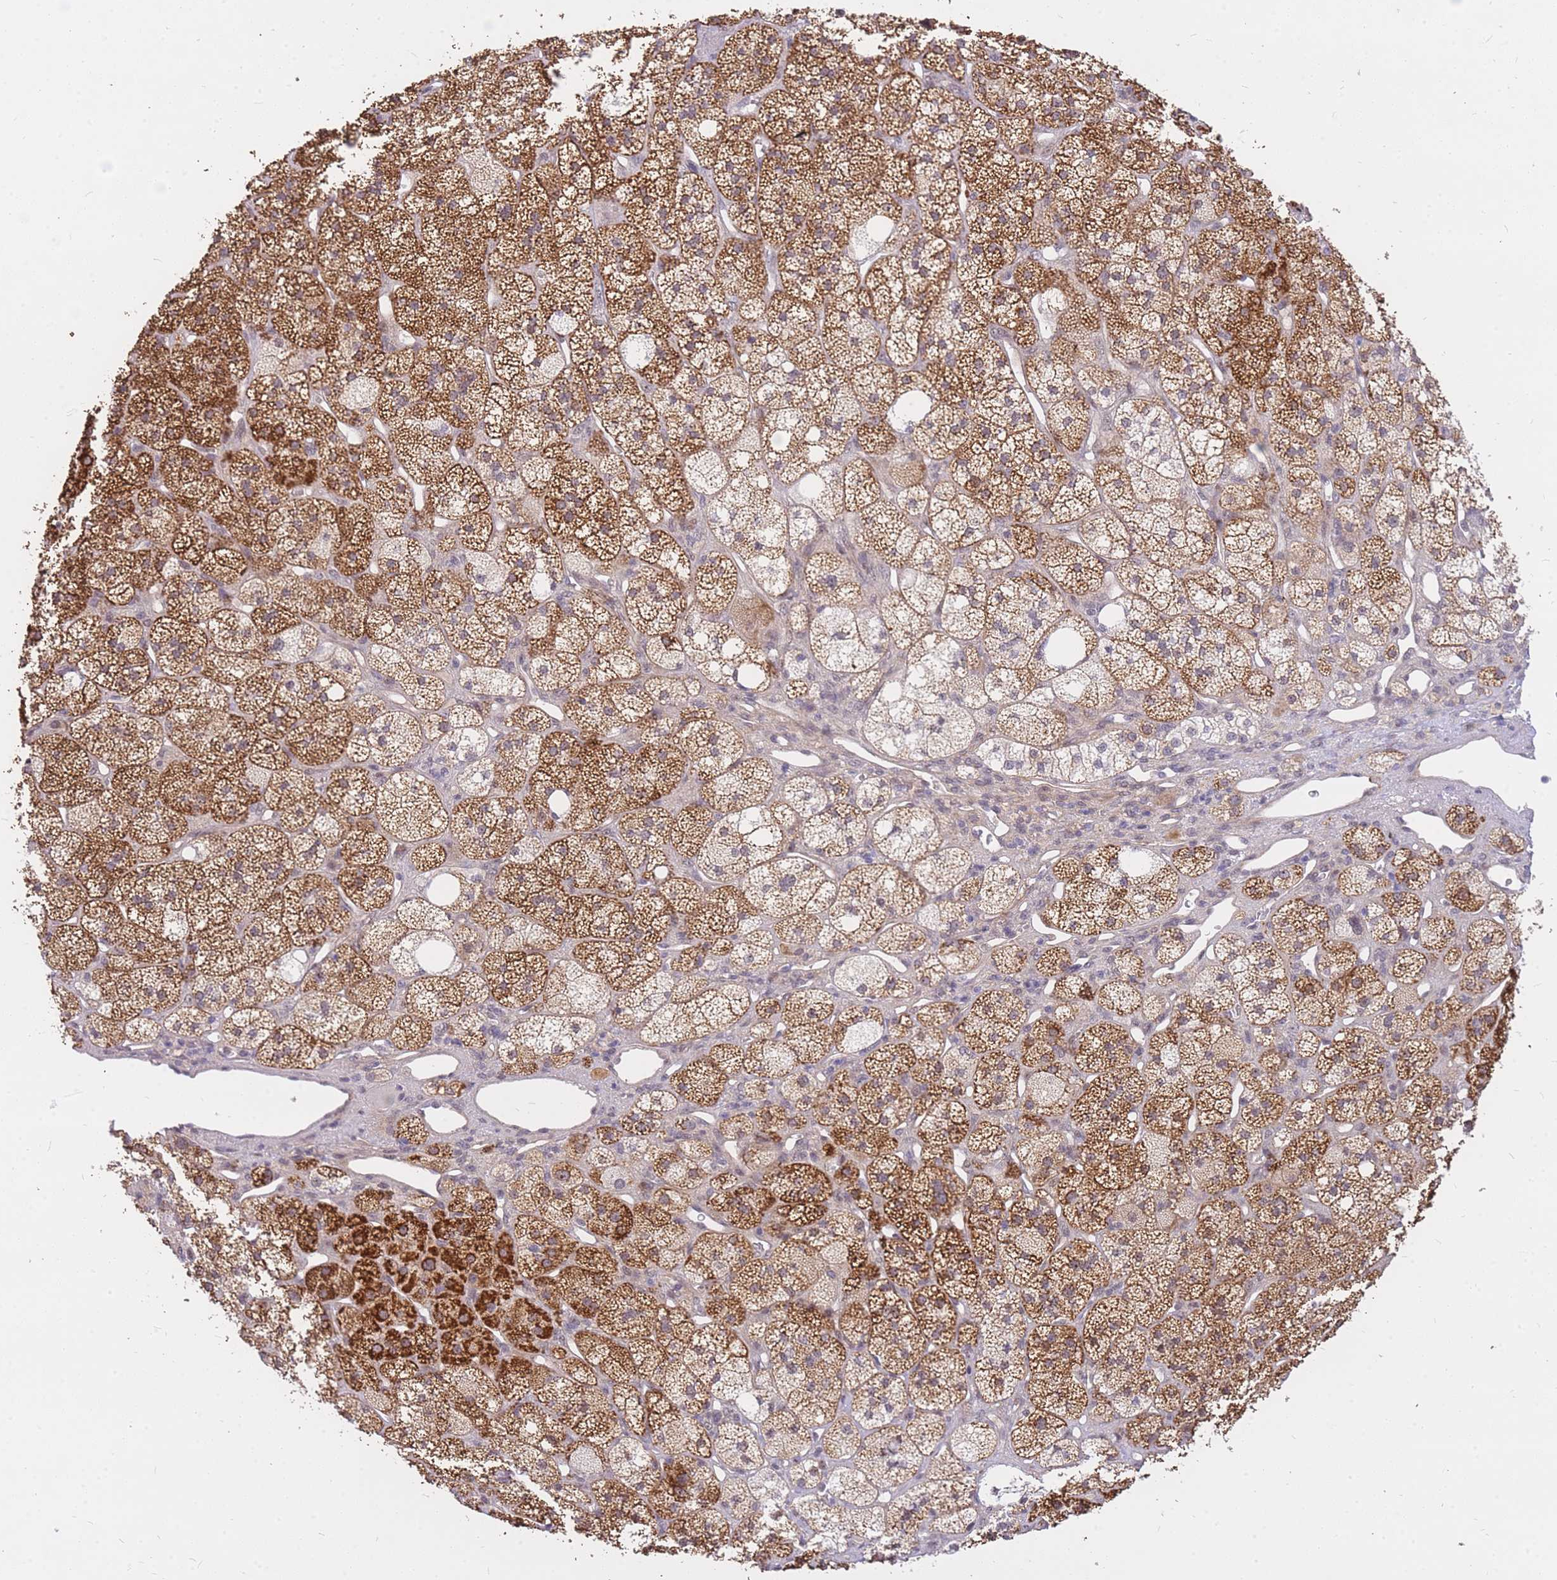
{"staining": {"intensity": "strong", "quantity": ">75%", "location": "cytoplasmic/membranous"}, "tissue": "adrenal gland", "cell_type": "Glandular cells", "image_type": "normal", "snomed": [{"axis": "morphology", "description": "Normal tissue, NOS"}, {"axis": "topography", "description": "Adrenal gland"}], "caption": "This histopathology image reveals normal adrenal gland stained with immunohistochemistry to label a protein in brown. The cytoplasmic/membranous of glandular cells show strong positivity for the protein. Nuclei are counter-stained blue.", "gene": "TLE2", "patient": {"sex": "male", "age": 61}}